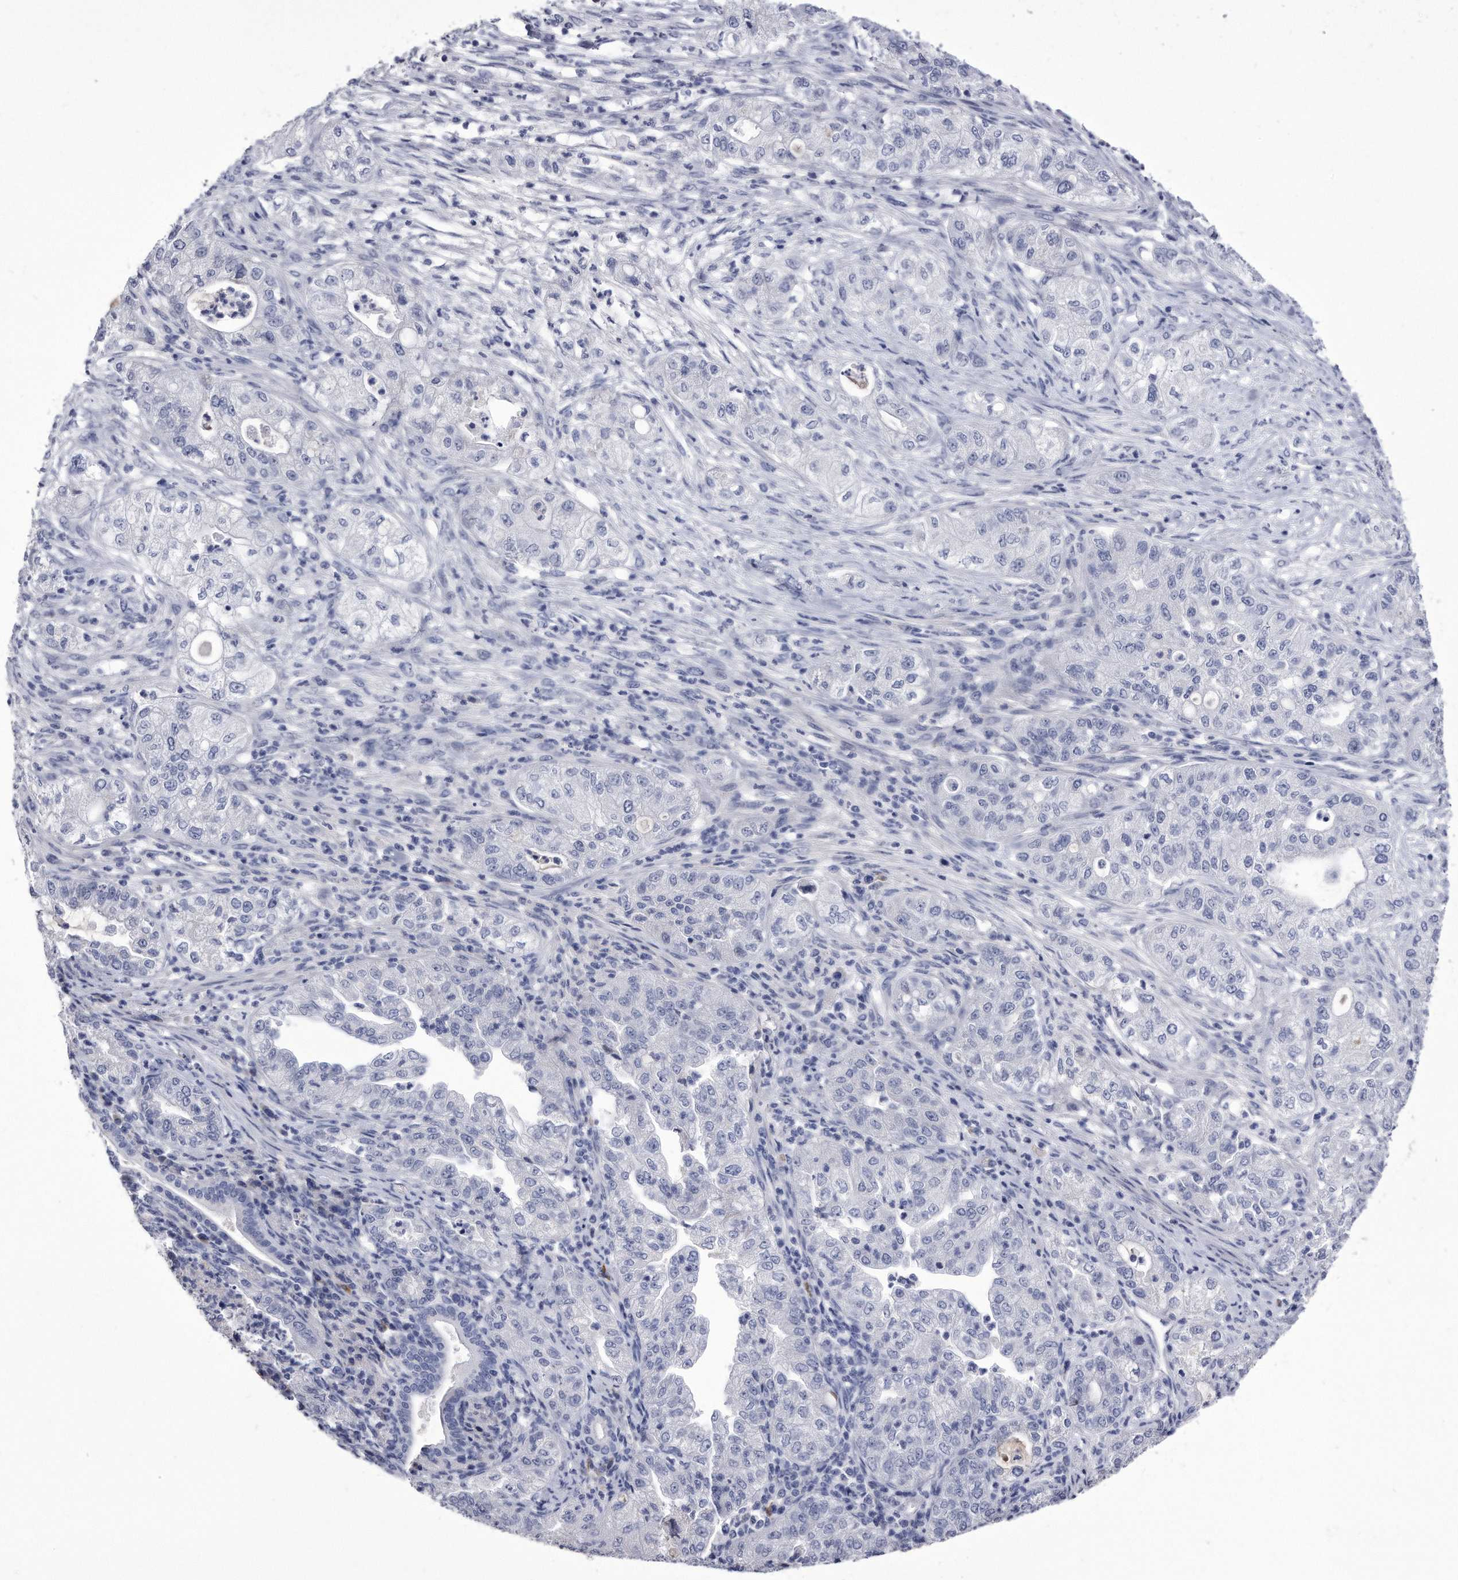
{"staining": {"intensity": "negative", "quantity": "none", "location": "none"}, "tissue": "pancreatic cancer", "cell_type": "Tumor cells", "image_type": "cancer", "snomed": [{"axis": "morphology", "description": "Adenocarcinoma, NOS"}, {"axis": "topography", "description": "Pancreas"}], "caption": "An immunohistochemistry photomicrograph of pancreatic cancer (adenocarcinoma) is shown. There is no staining in tumor cells of pancreatic cancer (adenocarcinoma).", "gene": "KCTD8", "patient": {"sex": "female", "age": 78}}